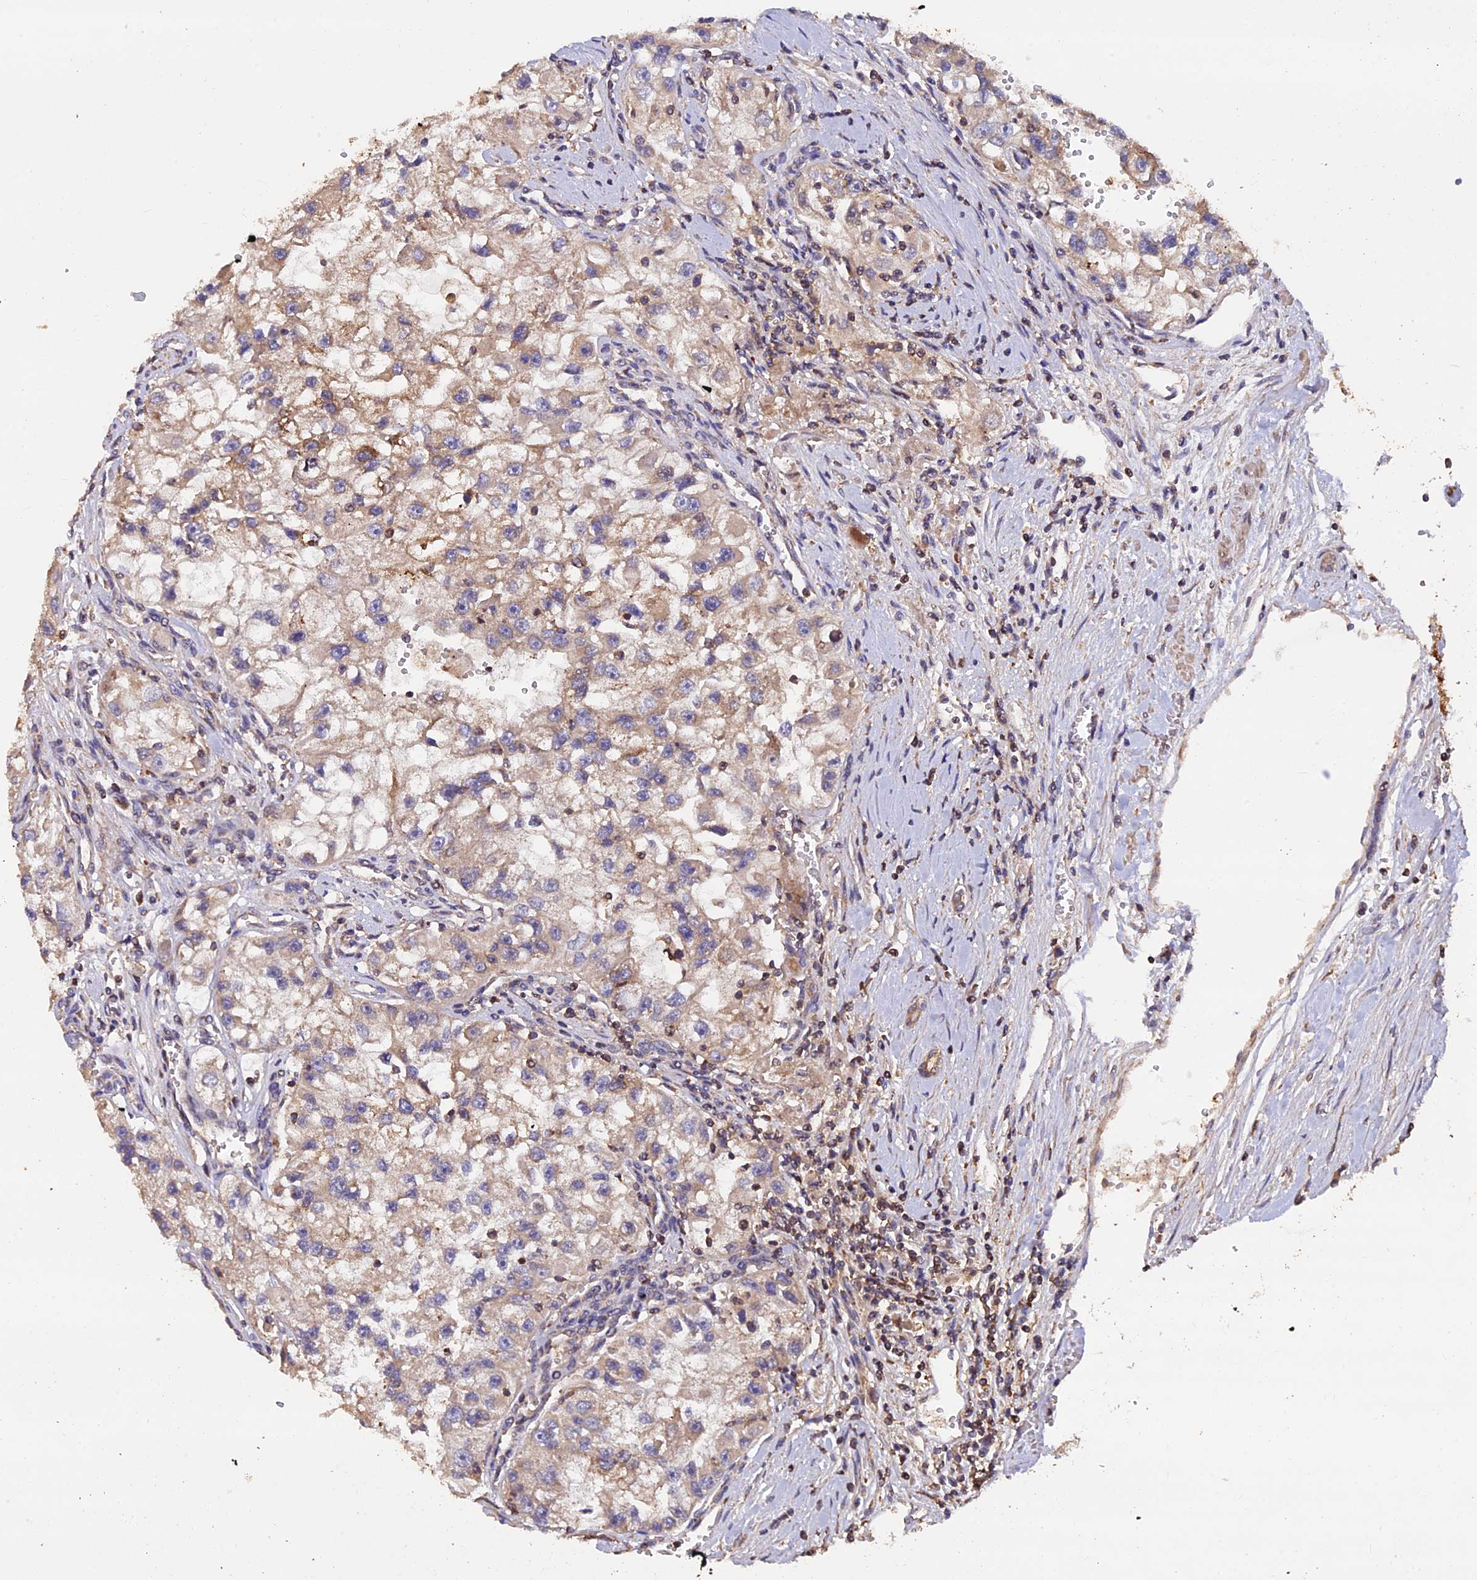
{"staining": {"intensity": "weak", "quantity": ">75%", "location": "cytoplasmic/membranous"}, "tissue": "renal cancer", "cell_type": "Tumor cells", "image_type": "cancer", "snomed": [{"axis": "morphology", "description": "Adenocarcinoma, NOS"}, {"axis": "topography", "description": "Kidney"}], "caption": "Approximately >75% of tumor cells in adenocarcinoma (renal) display weak cytoplasmic/membranous protein positivity as visualized by brown immunohistochemical staining.", "gene": "PKD2L2", "patient": {"sex": "male", "age": 63}}